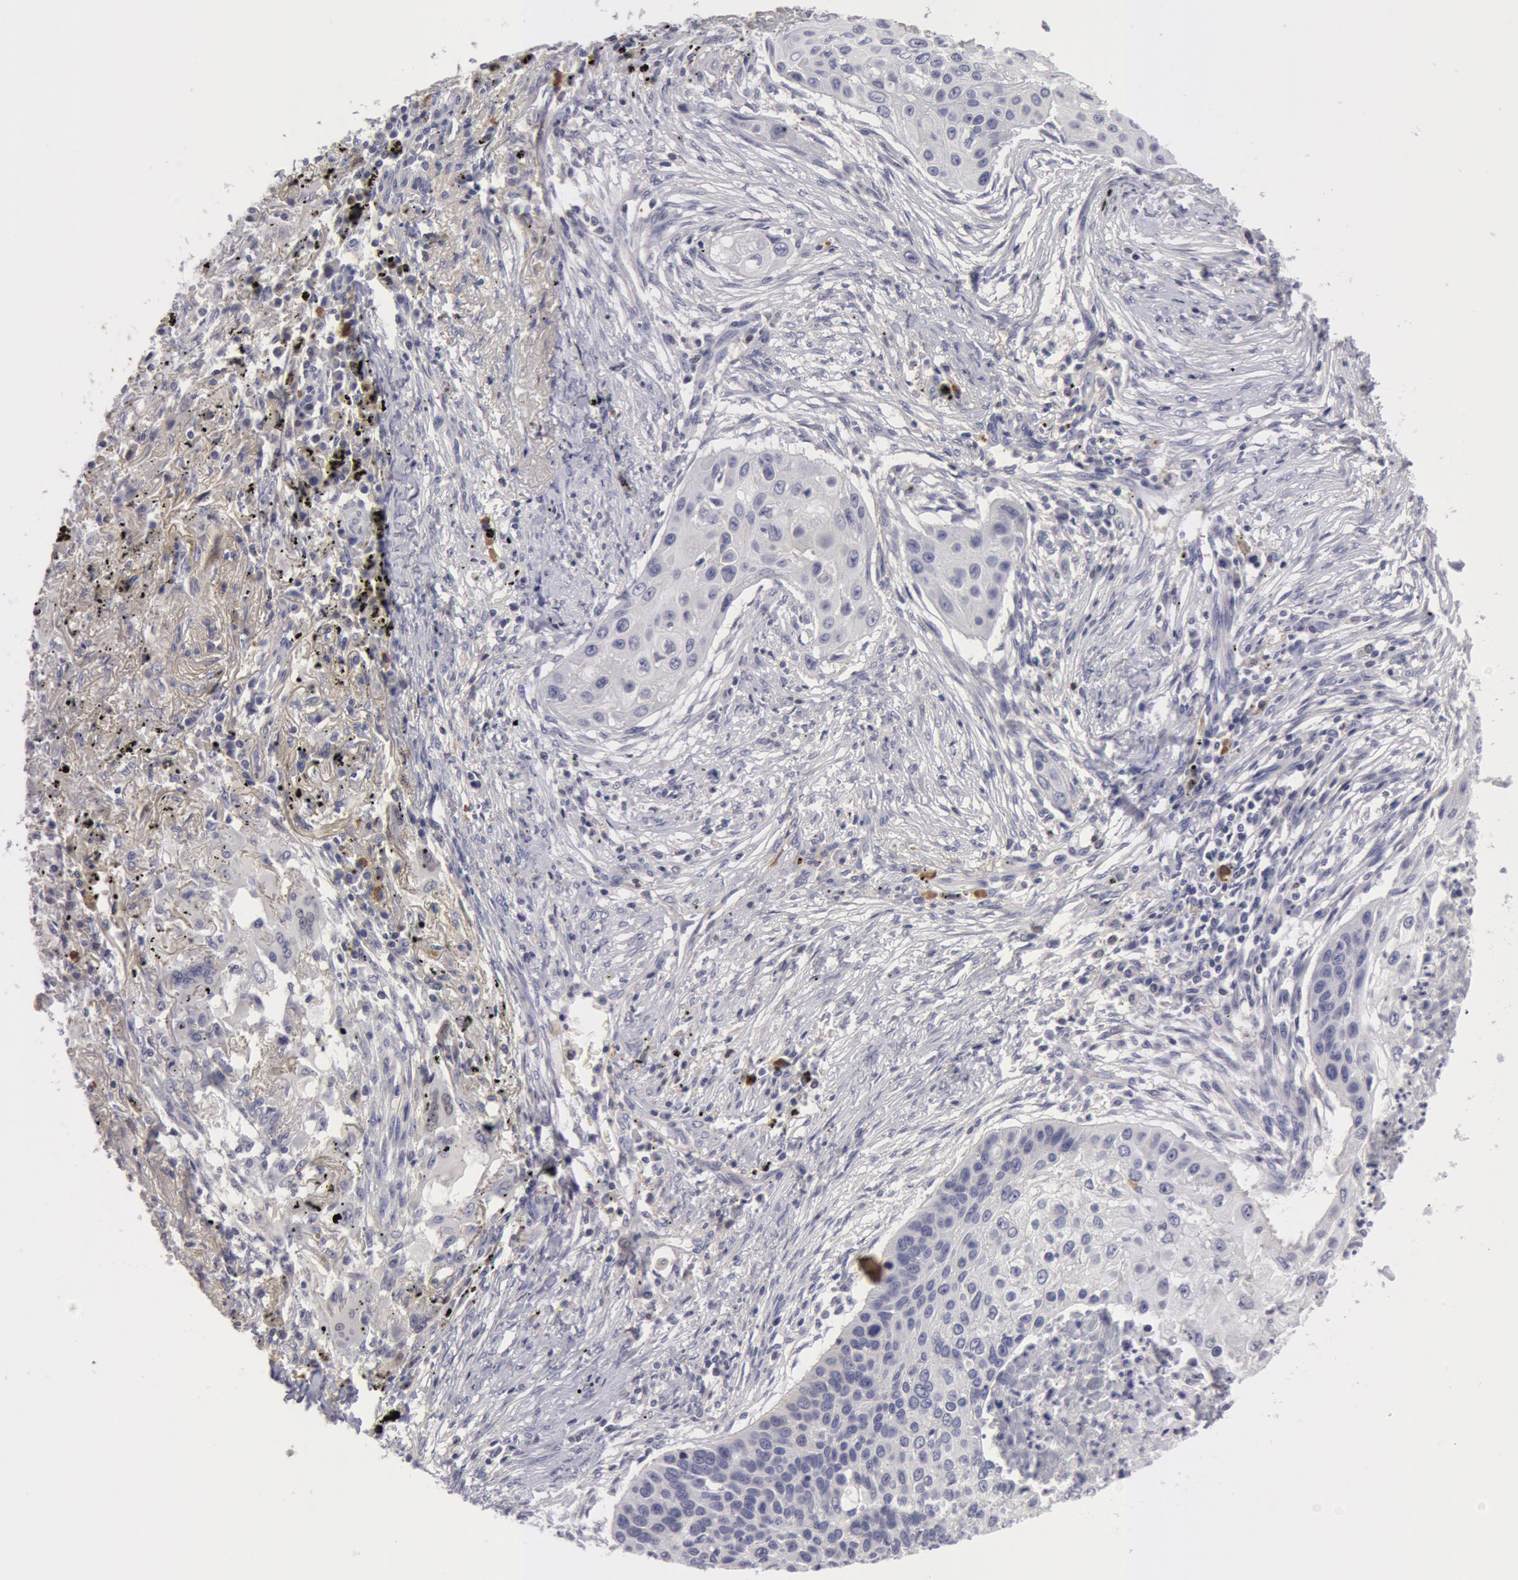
{"staining": {"intensity": "negative", "quantity": "none", "location": "none"}, "tissue": "lung cancer", "cell_type": "Tumor cells", "image_type": "cancer", "snomed": [{"axis": "morphology", "description": "Squamous cell carcinoma, NOS"}, {"axis": "topography", "description": "Lung"}], "caption": "Tumor cells are negative for protein expression in human squamous cell carcinoma (lung). (Stains: DAB IHC with hematoxylin counter stain, Microscopy: brightfield microscopy at high magnification).", "gene": "NLGN4X", "patient": {"sex": "male", "age": 71}}